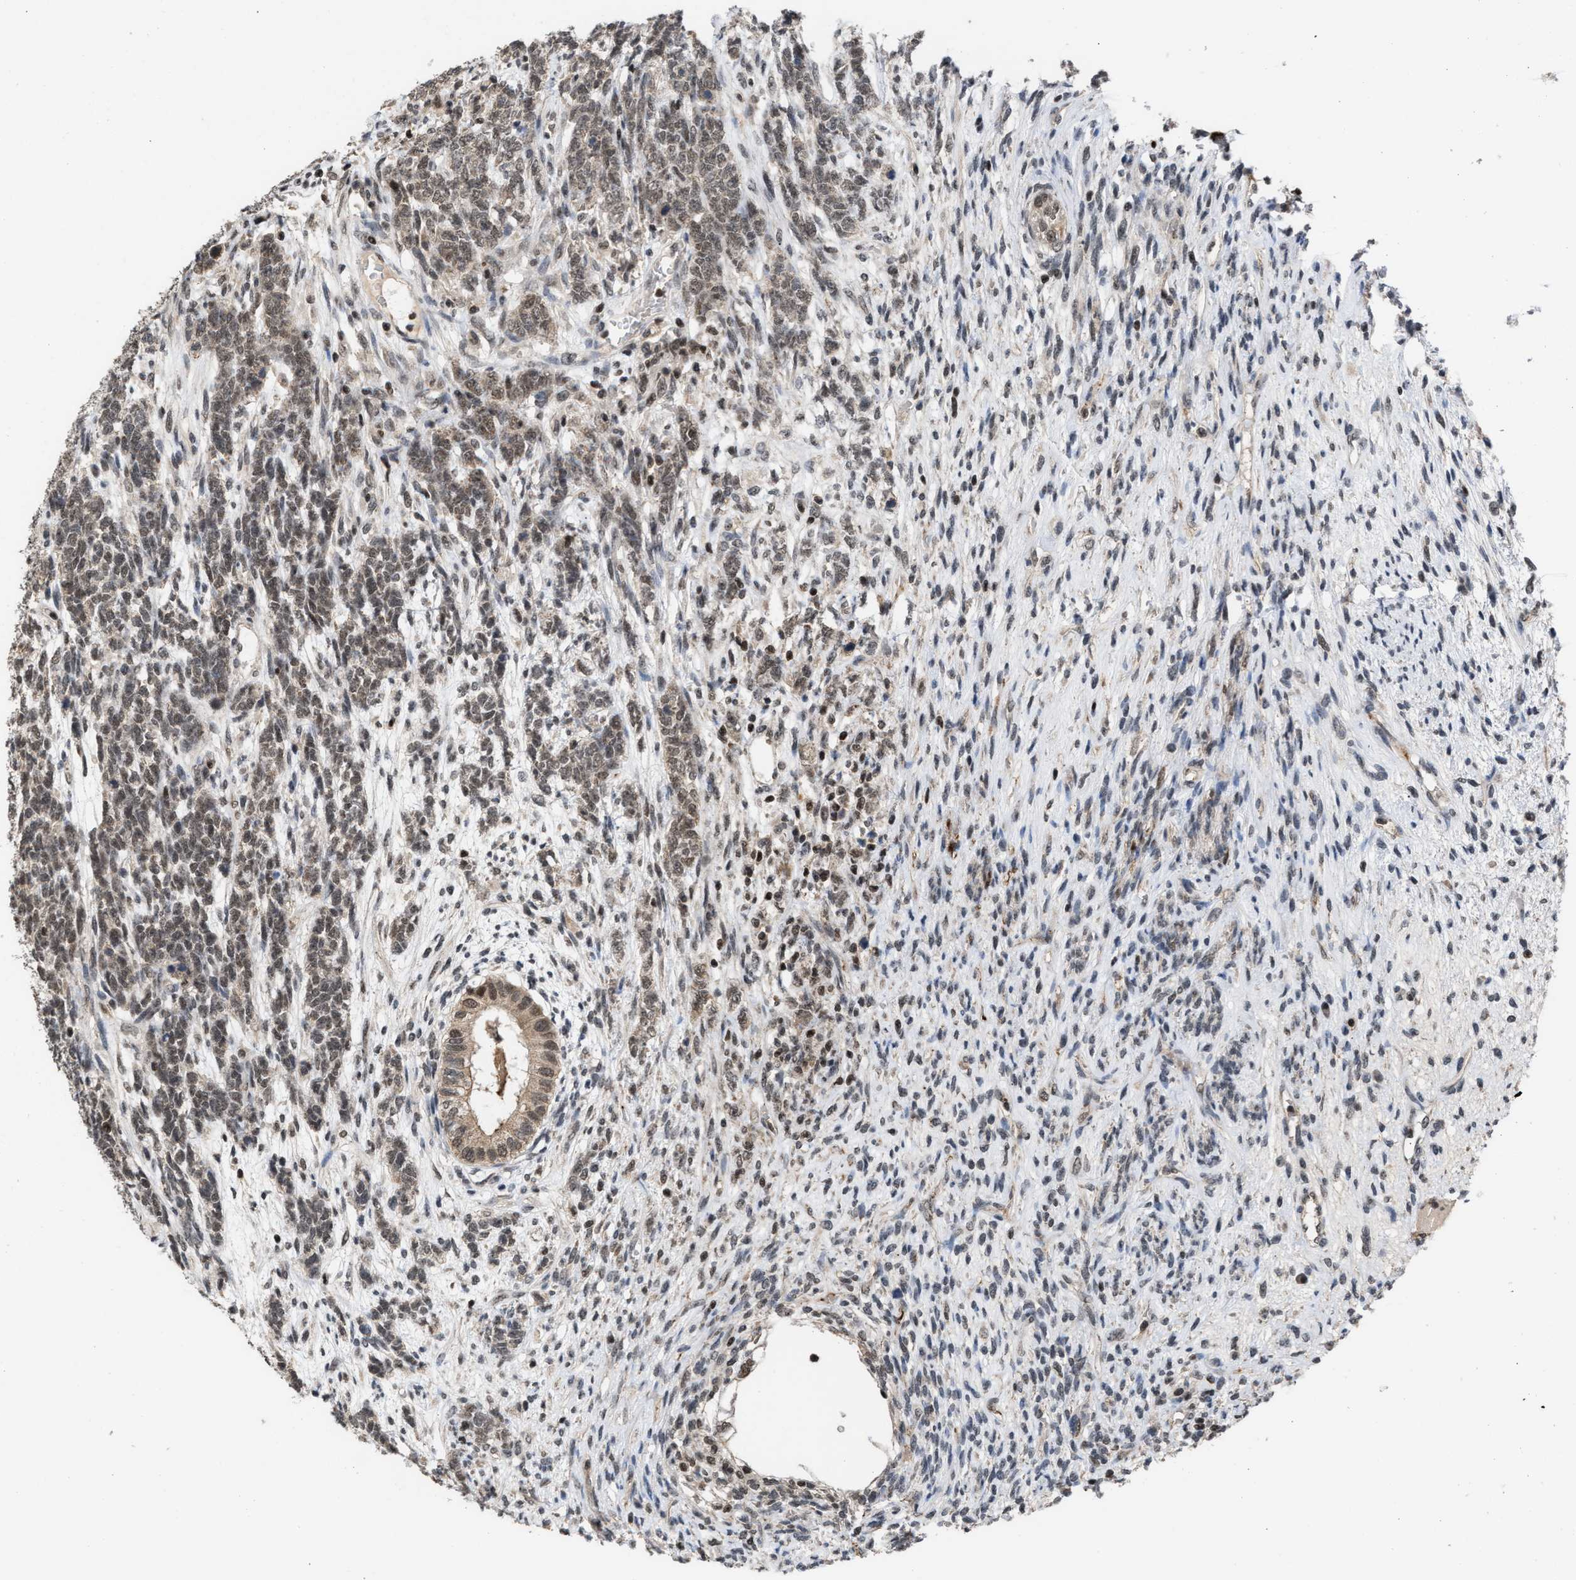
{"staining": {"intensity": "weak", "quantity": ">75%", "location": "nuclear"}, "tissue": "testis cancer", "cell_type": "Tumor cells", "image_type": "cancer", "snomed": [{"axis": "morphology", "description": "Seminoma, NOS"}, {"axis": "topography", "description": "Testis"}], "caption": "There is low levels of weak nuclear expression in tumor cells of testis seminoma, as demonstrated by immunohistochemical staining (brown color).", "gene": "C9orf78", "patient": {"sex": "male", "age": 28}}